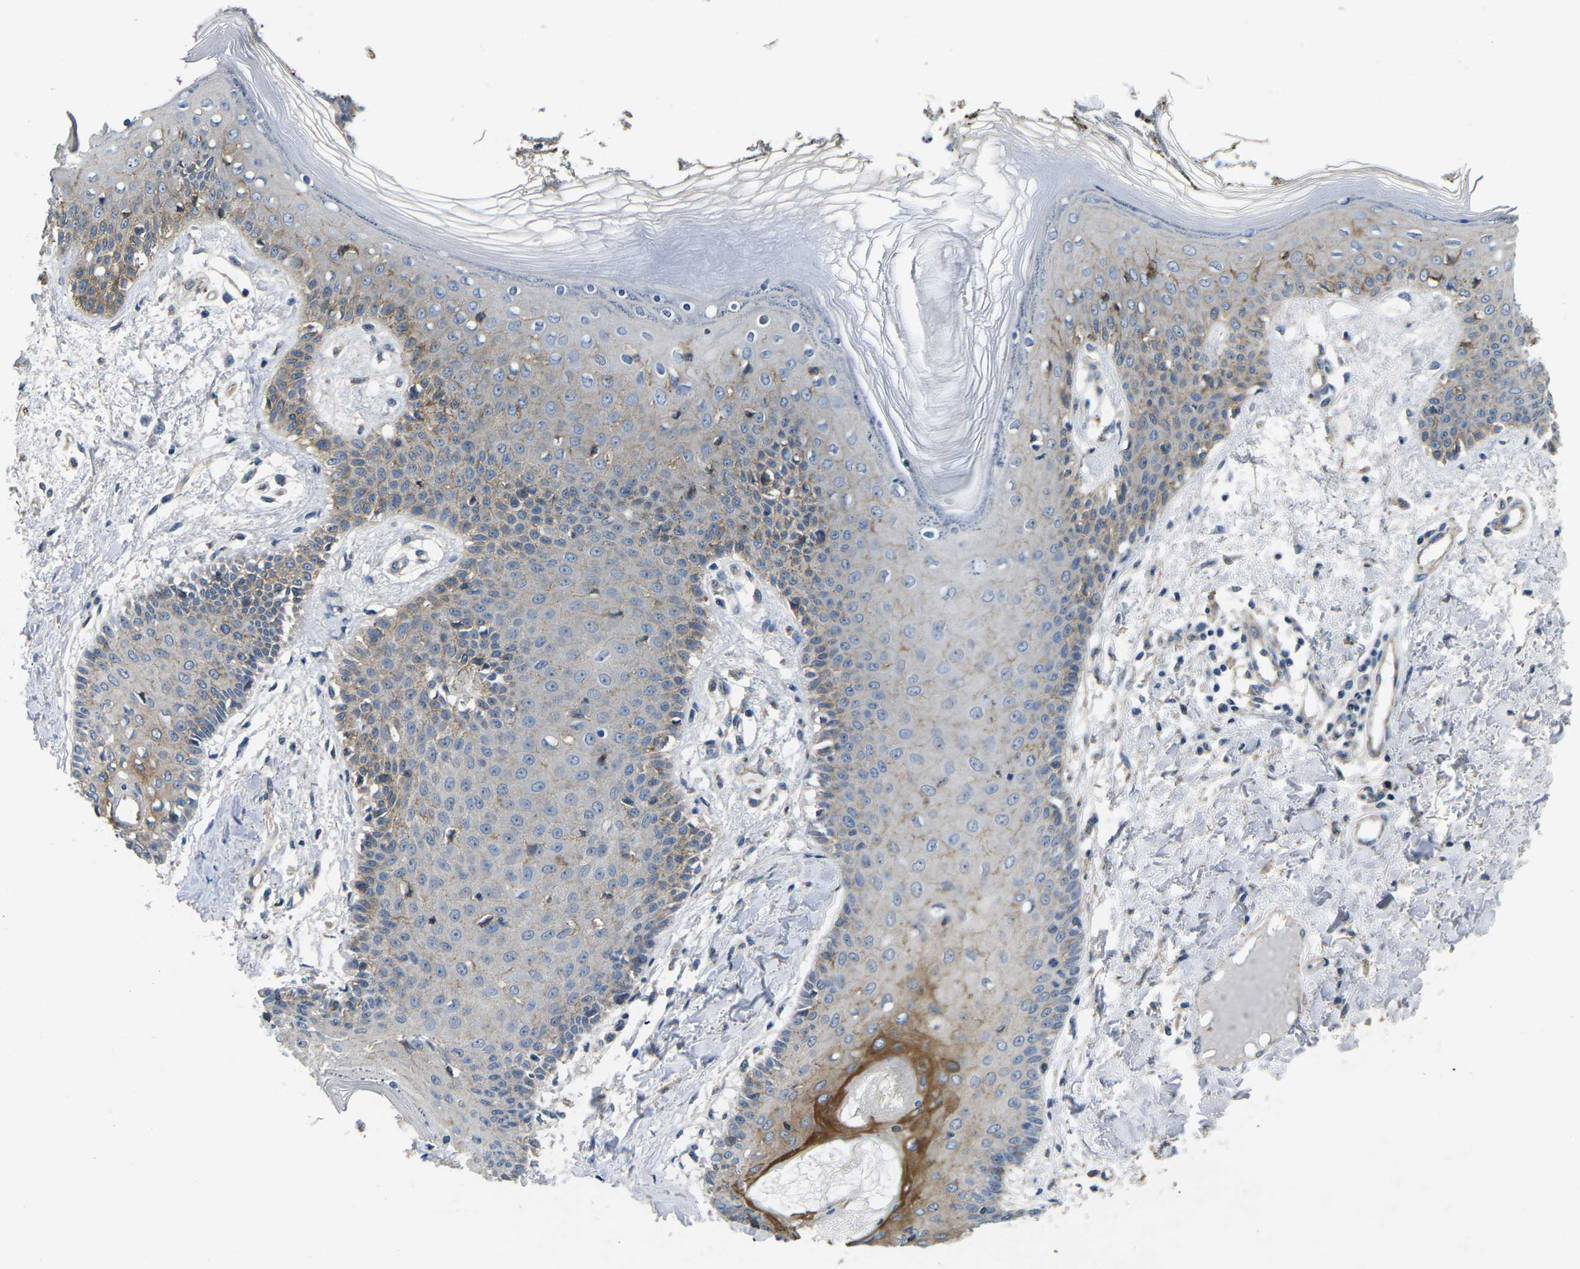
{"staining": {"intensity": "weak", "quantity": "25%-75%", "location": "cytoplasmic/membranous"}, "tissue": "skin", "cell_type": "Fibroblasts", "image_type": "normal", "snomed": [{"axis": "morphology", "description": "Normal tissue, NOS"}, {"axis": "topography", "description": "Skin"}], "caption": "A high-resolution image shows immunohistochemistry (IHC) staining of normal skin, which exhibits weak cytoplasmic/membranous expression in about 25%-75% of fibroblasts.", "gene": "CTNND1", "patient": {"sex": "male", "age": 53}}